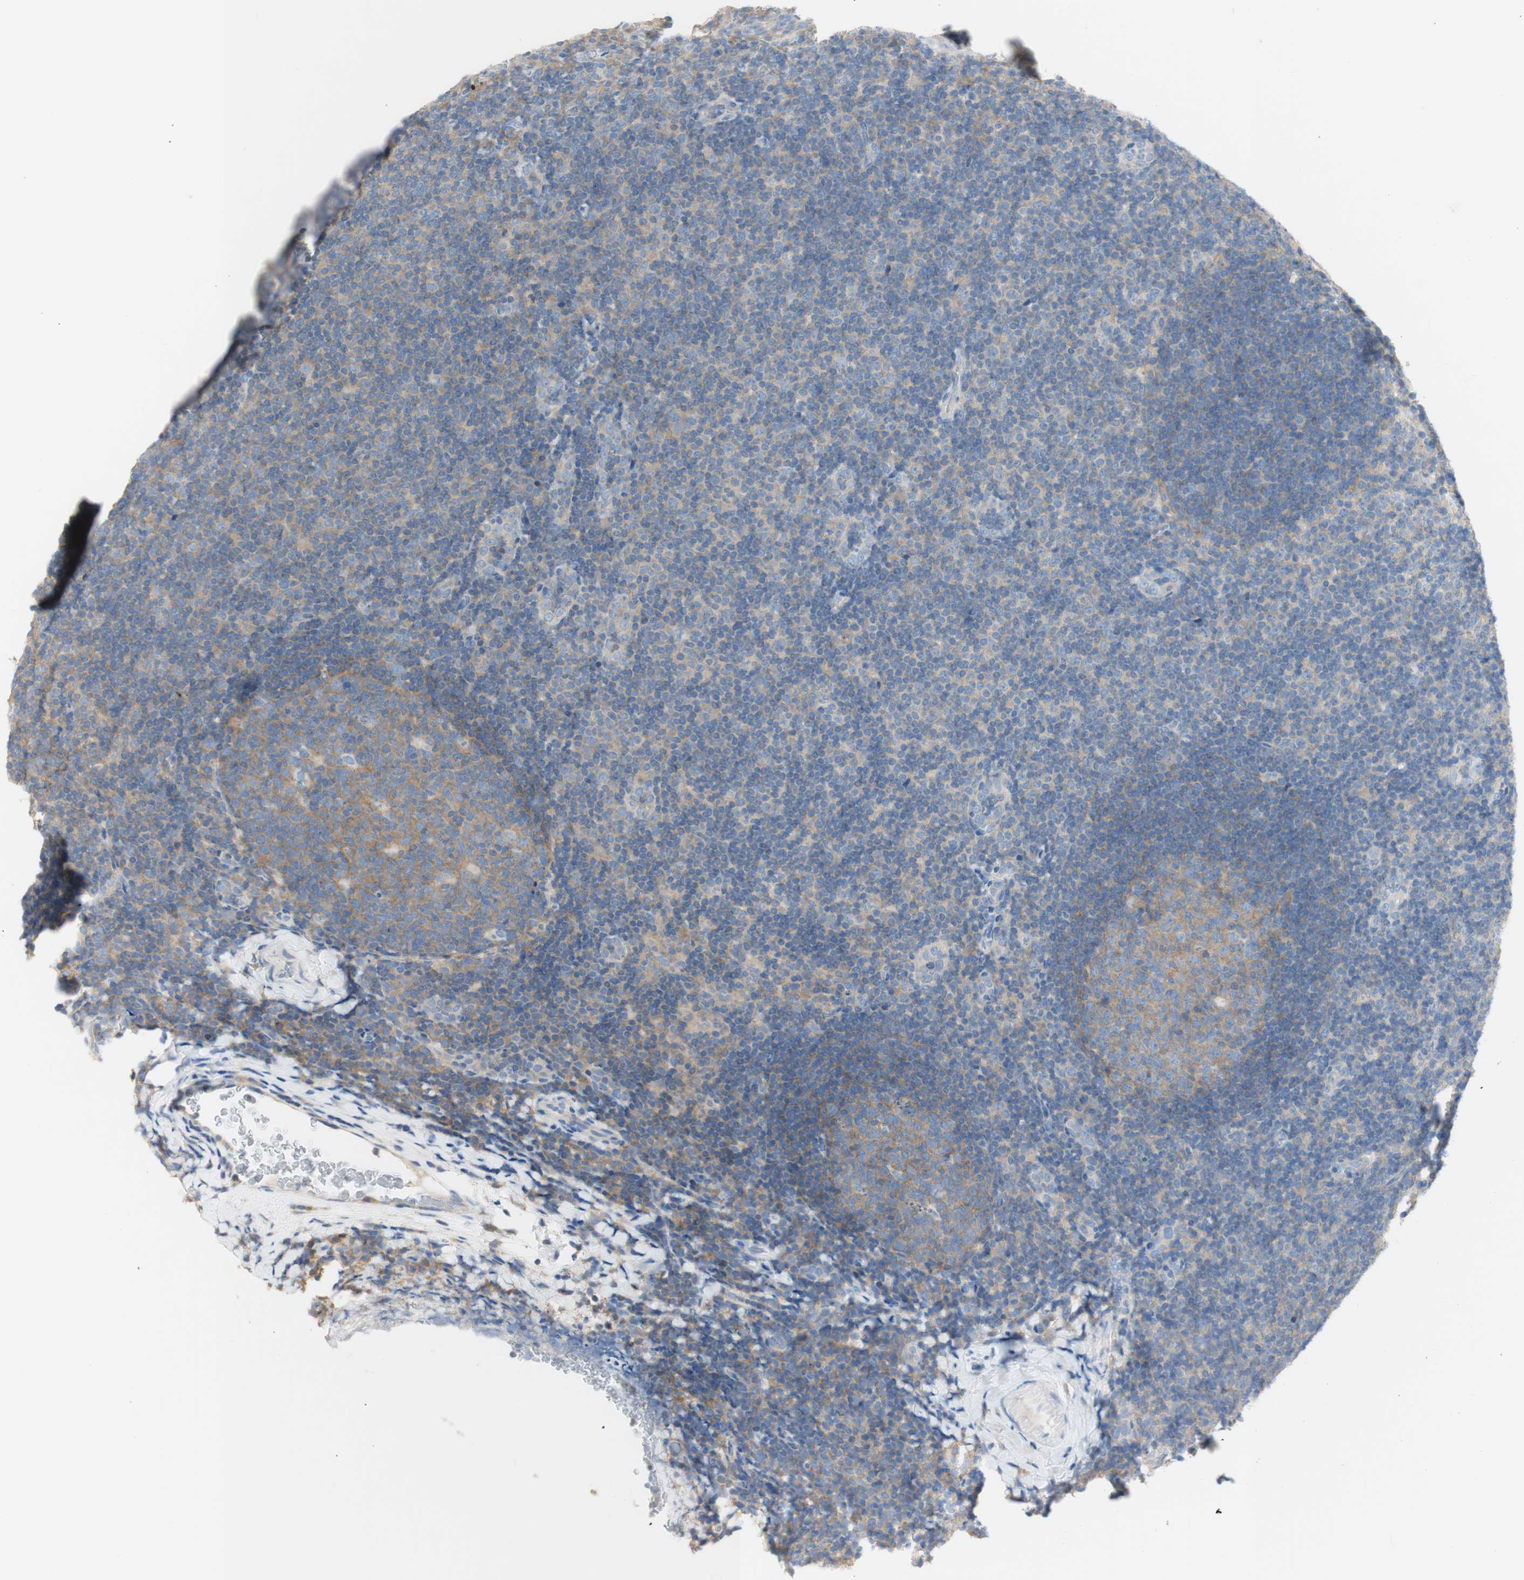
{"staining": {"intensity": "weak", "quantity": ">75%", "location": "cytoplasmic/membranous"}, "tissue": "tonsil", "cell_type": "Germinal center cells", "image_type": "normal", "snomed": [{"axis": "morphology", "description": "Normal tissue, NOS"}, {"axis": "topography", "description": "Tonsil"}], "caption": "Brown immunohistochemical staining in unremarkable human tonsil displays weak cytoplasmic/membranous positivity in about >75% of germinal center cells. (DAB IHC with brightfield microscopy, high magnification).", "gene": "ATP2B1", "patient": {"sex": "male", "age": 37}}